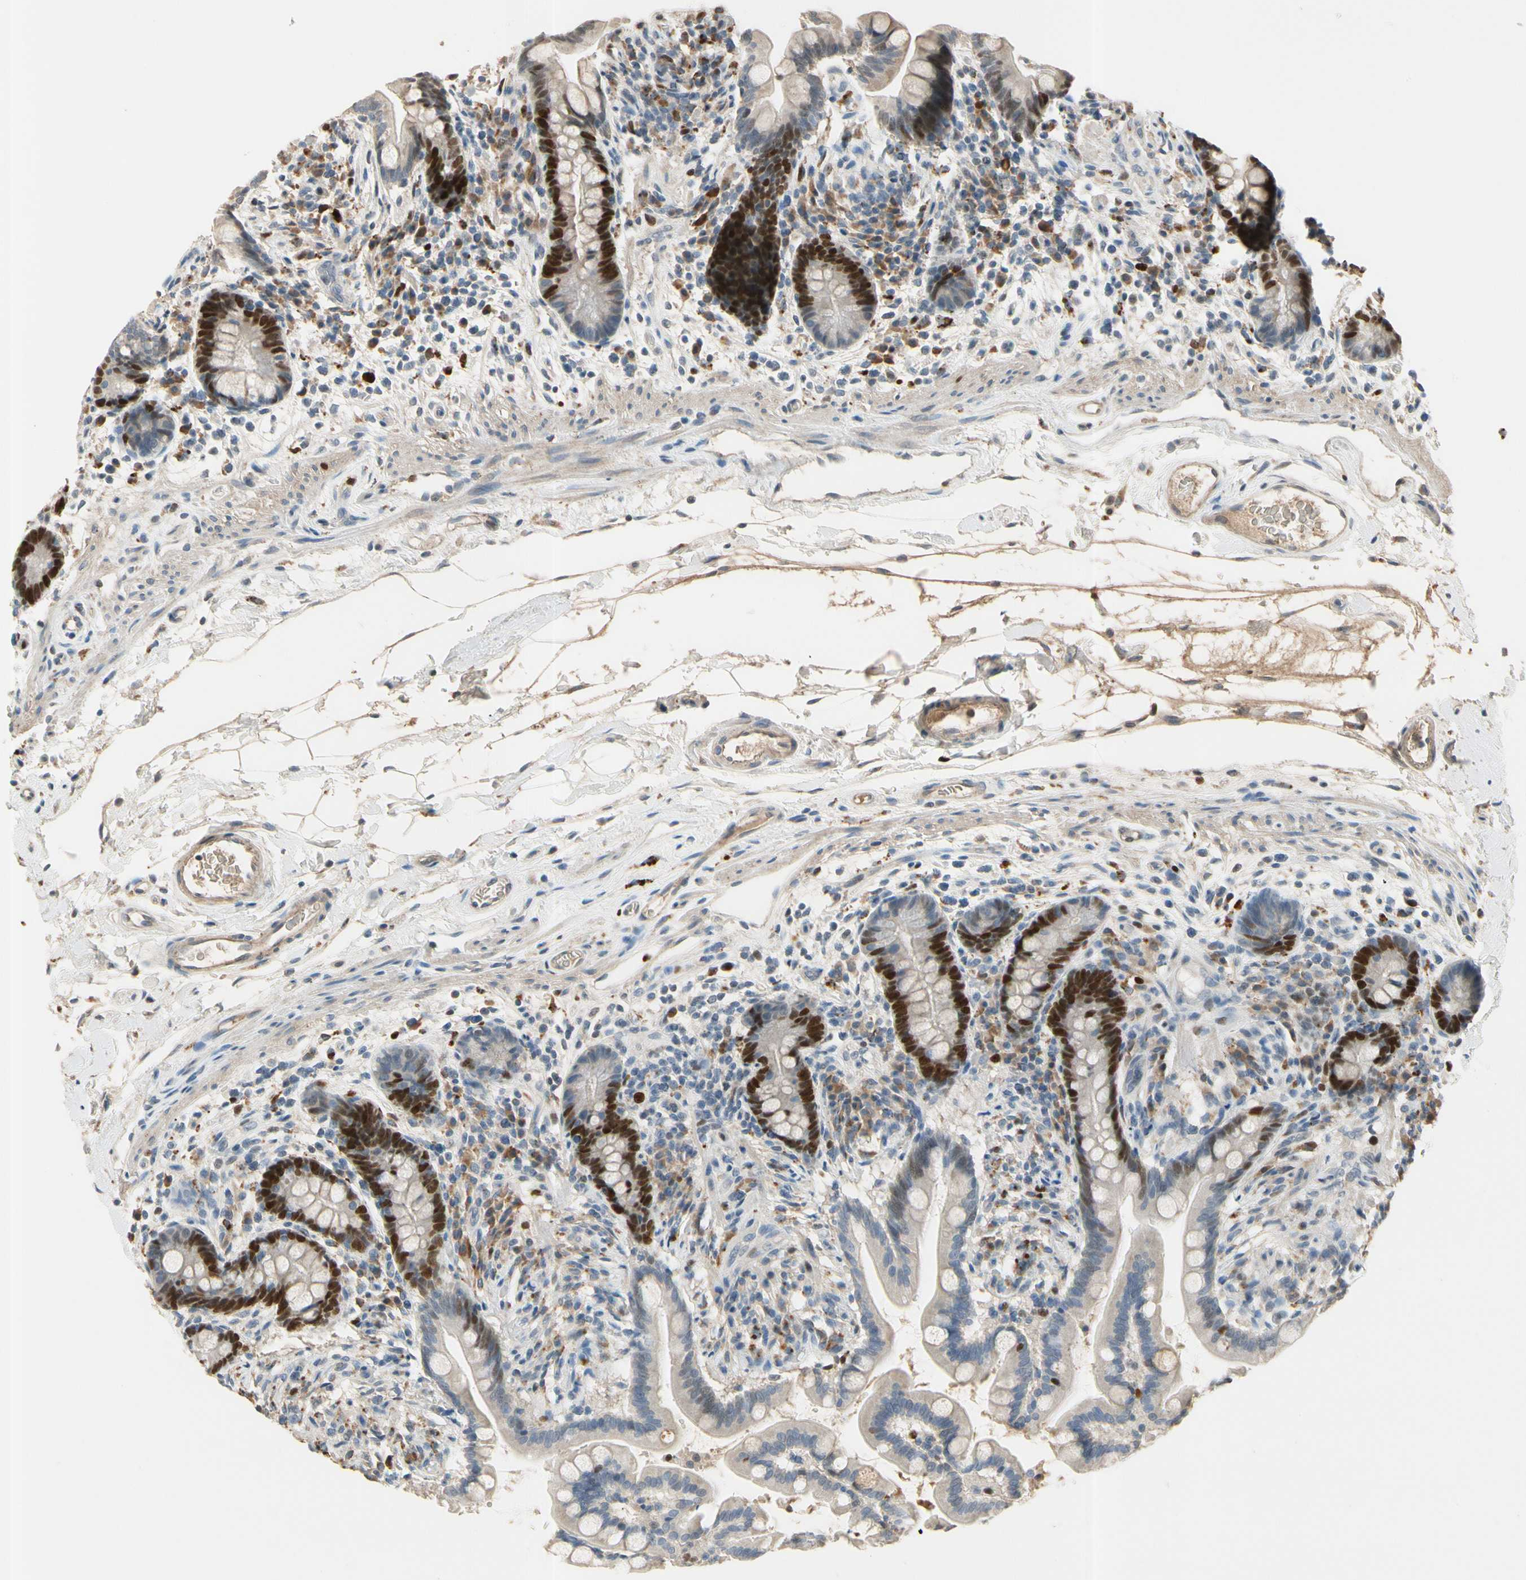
{"staining": {"intensity": "weak", "quantity": "25%-75%", "location": "cytoplasmic/membranous"}, "tissue": "colon", "cell_type": "Endothelial cells", "image_type": "normal", "snomed": [{"axis": "morphology", "description": "Normal tissue, NOS"}, {"axis": "topography", "description": "Colon"}], "caption": "Immunohistochemical staining of normal human colon demonstrates 25%-75% levels of weak cytoplasmic/membranous protein expression in approximately 25%-75% of endothelial cells. The staining was performed using DAB to visualize the protein expression in brown, while the nuclei were stained in blue with hematoxylin (Magnification: 20x).", "gene": "ZKSCAN3", "patient": {"sex": "male", "age": 73}}